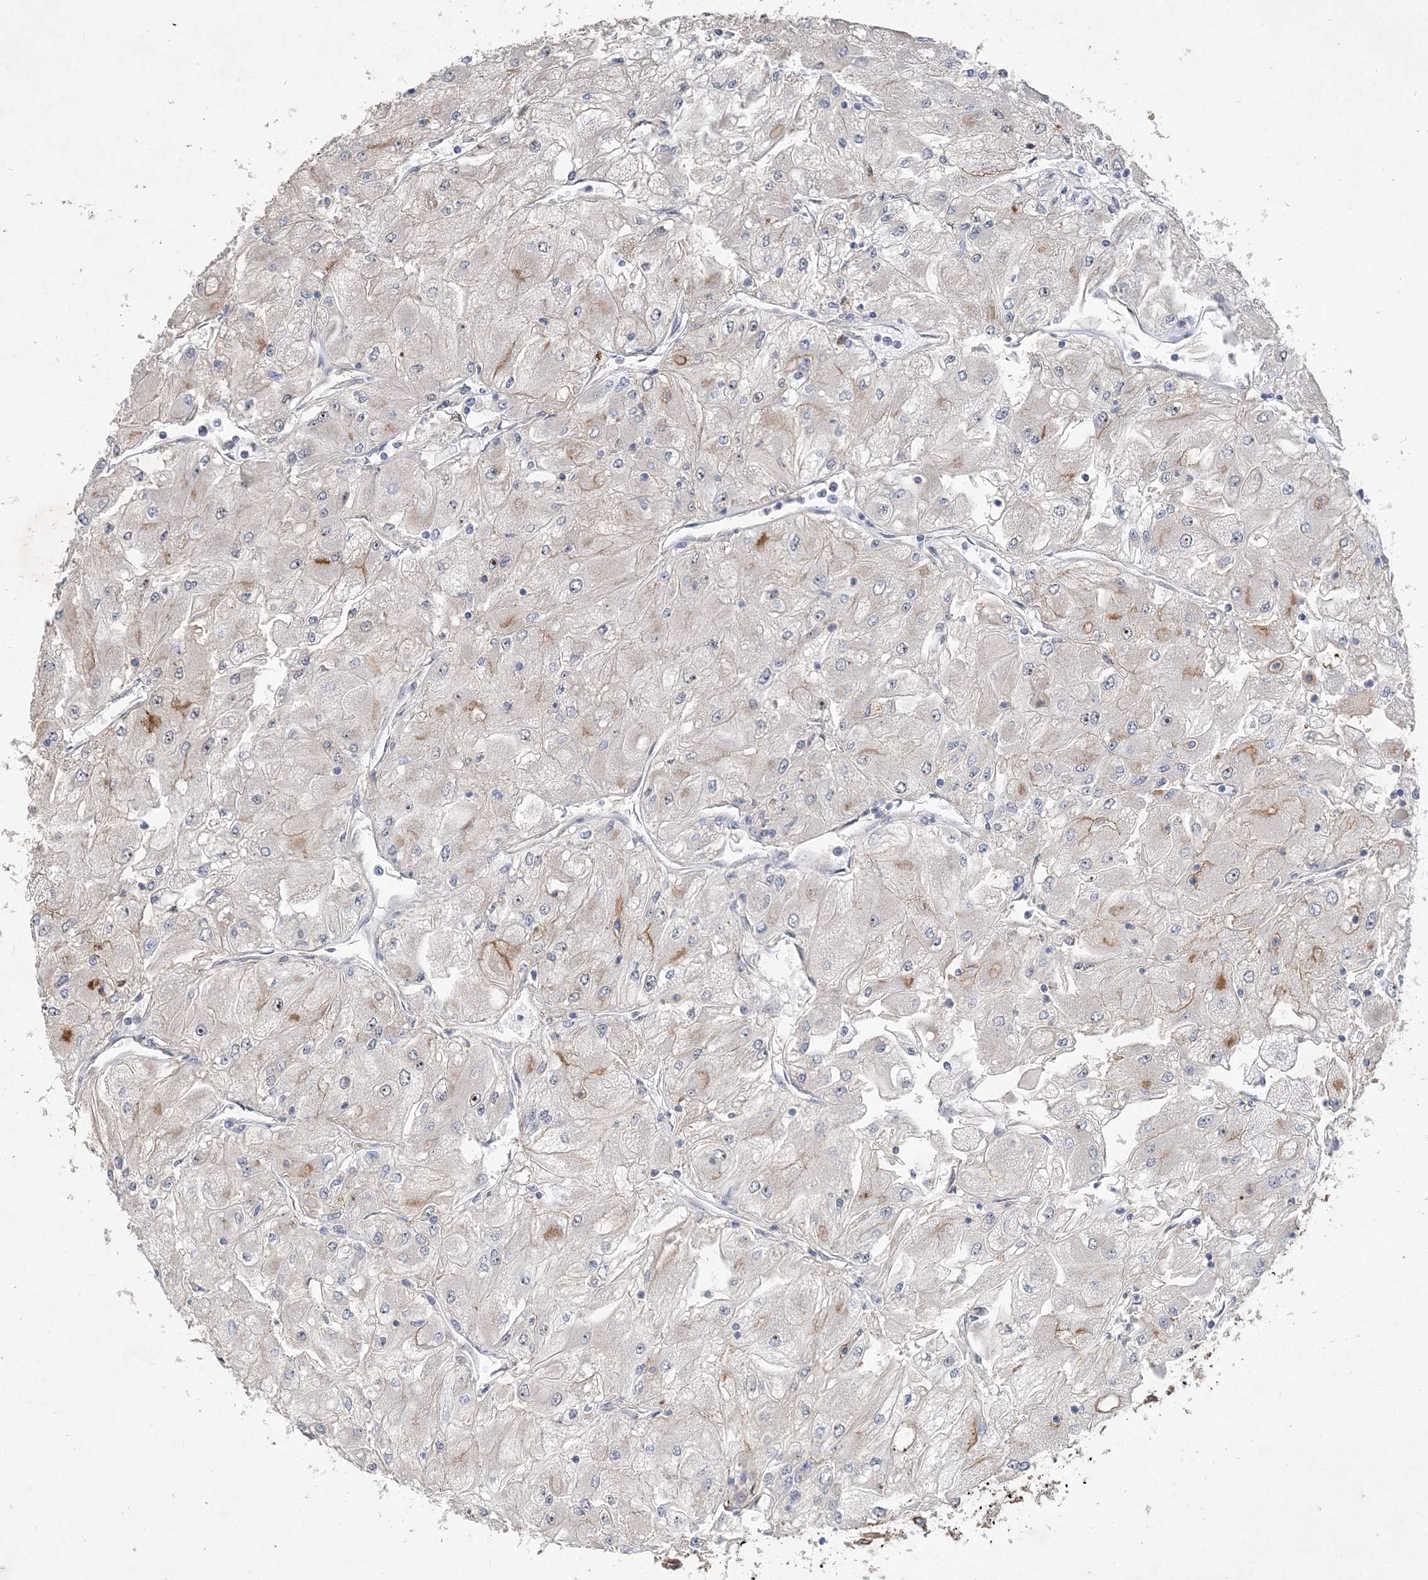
{"staining": {"intensity": "weak", "quantity": "<25%", "location": "cytoplasmic/membranous"}, "tissue": "renal cancer", "cell_type": "Tumor cells", "image_type": "cancer", "snomed": [{"axis": "morphology", "description": "Adenocarcinoma, NOS"}, {"axis": "topography", "description": "Kidney"}], "caption": "IHC photomicrograph of human renal cancer (adenocarcinoma) stained for a protein (brown), which demonstrates no staining in tumor cells.", "gene": "FEZ2", "patient": {"sex": "male", "age": 80}}